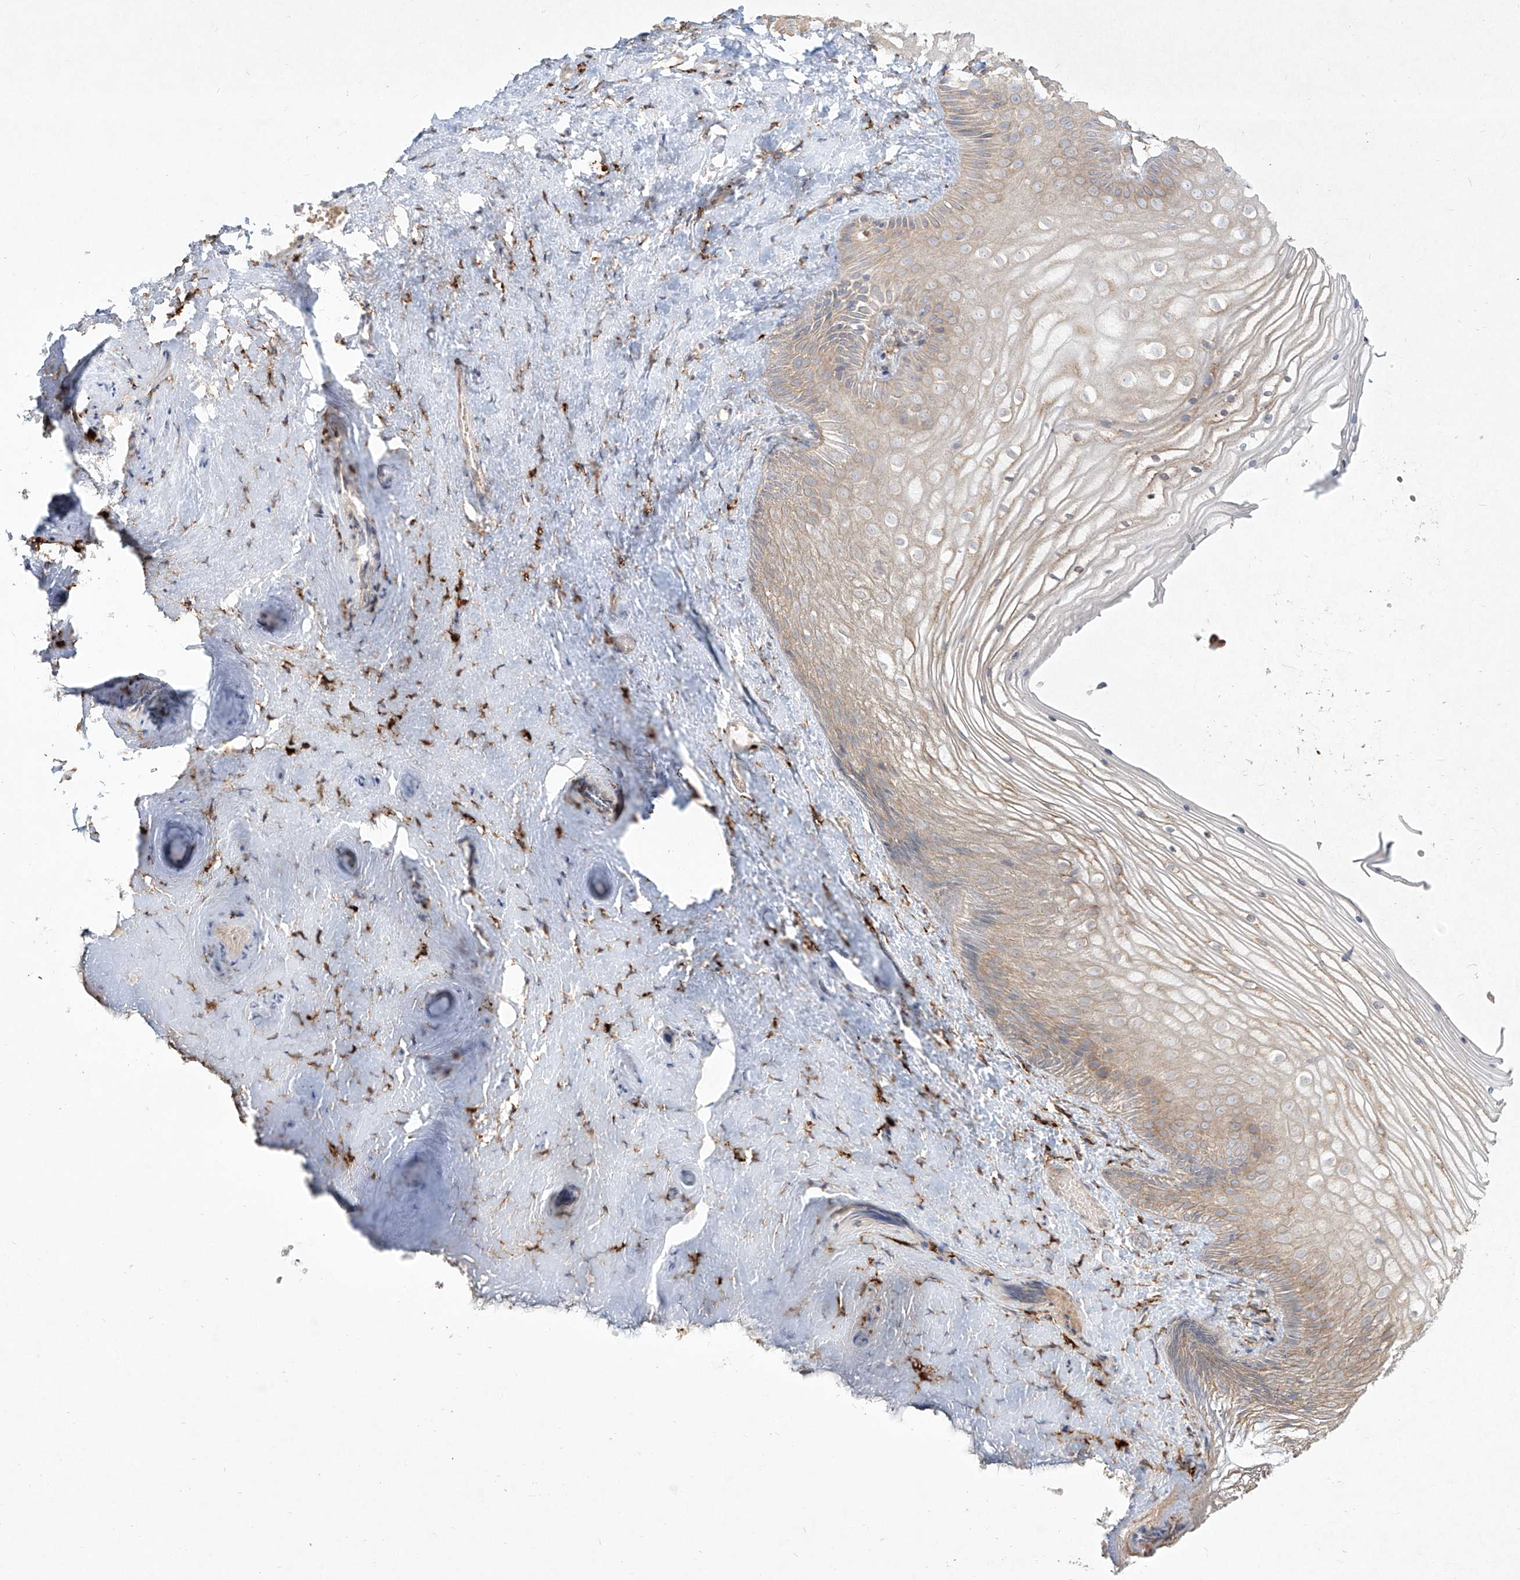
{"staining": {"intensity": "weak", "quantity": "25%-75%", "location": "cytoplasmic/membranous"}, "tissue": "vagina", "cell_type": "Squamous epithelial cells", "image_type": "normal", "snomed": [{"axis": "morphology", "description": "Normal tissue, NOS"}, {"axis": "topography", "description": "Vagina"}, {"axis": "topography", "description": "Cervix"}], "caption": "A brown stain labels weak cytoplasmic/membranous expression of a protein in squamous epithelial cells of normal vagina. The staining was performed using DAB to visualize the protein expression in brown, while the nuclei were stained in blue with hematoxylin (Magnification: 20x).", "gene": "CD209", "patient": {"sex": "female", "age": 40}}